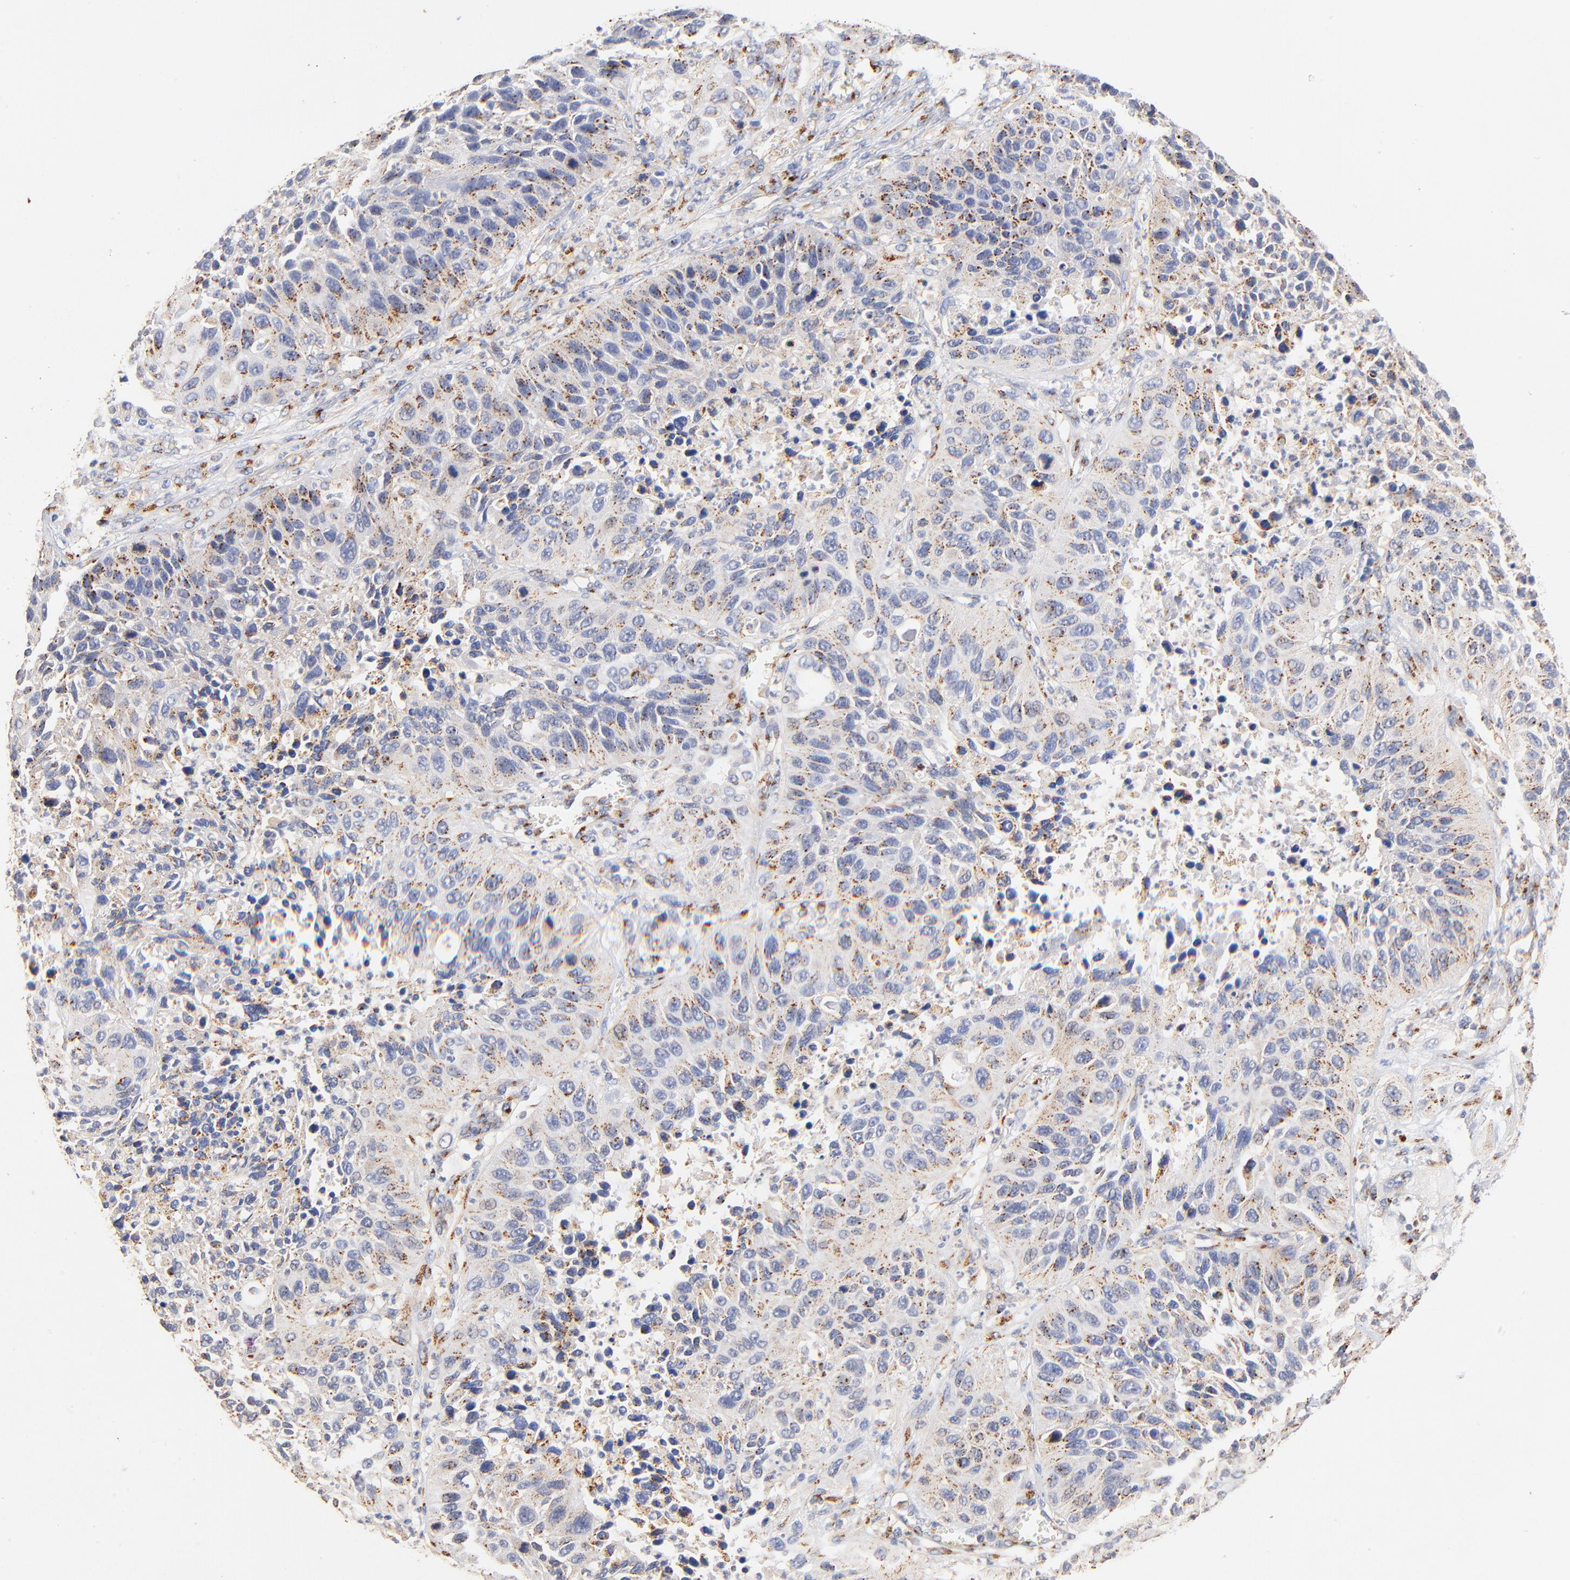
{"staining": {"intensity": "weak", "quantity": "<25%", "location": "cytoplasmic/membranous"}, "tissue": "lung cancer", "cell_type": "Tumor cells", "image_type": "cancer", "snomed": [{"axis": "morphology", "description": "Squamous cell carcinoma, NOS"}, {"axis": "topography", "description": "Lung"}], "caption": "High power microscopy micrograph of an IHC histopathology image of lung cancer, revealing no significant expression in tumor cells.", "gene": "FMNL3", "patient": {"sex": "female", "age": 76}}